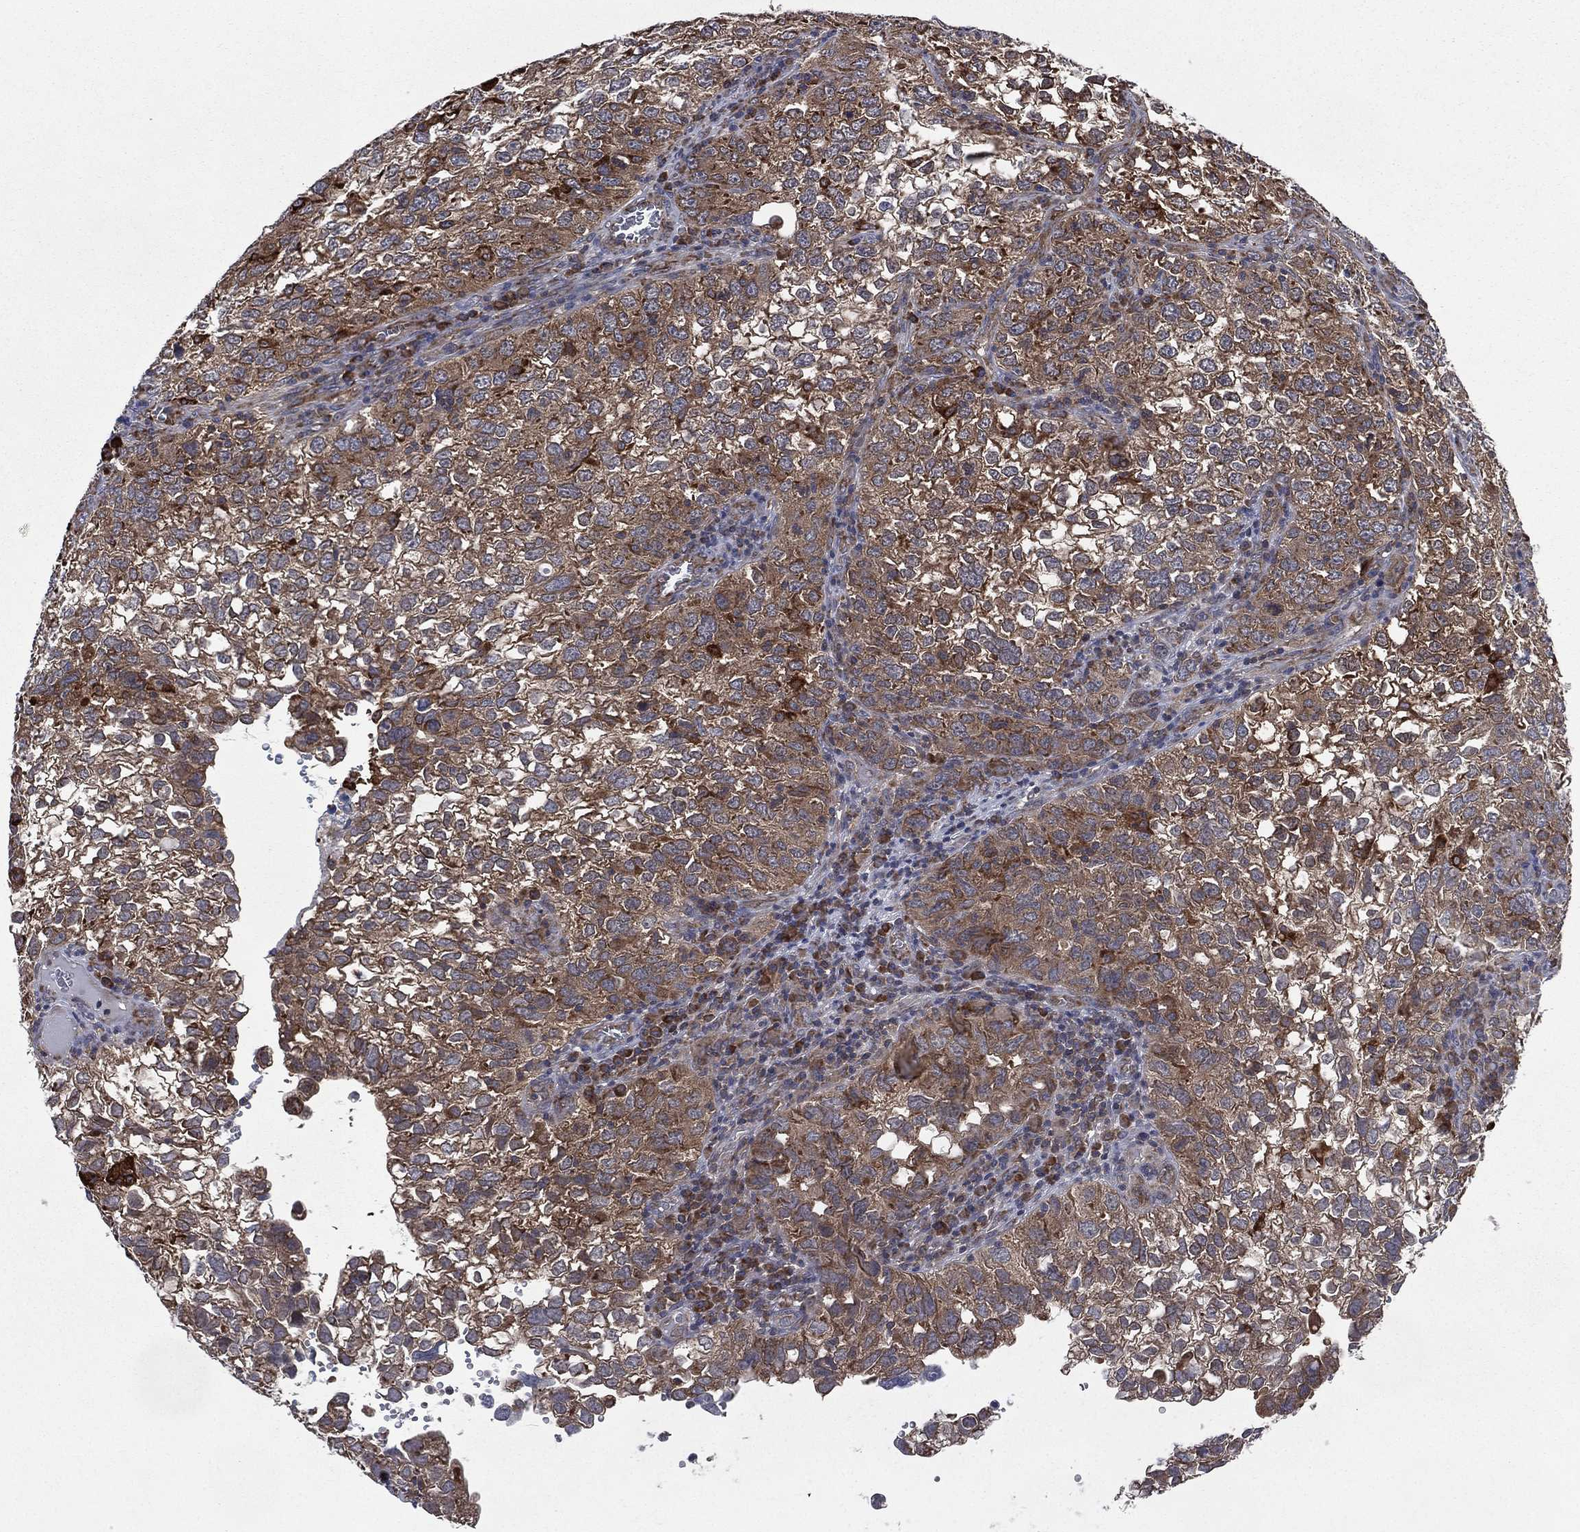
{"staining": {"intensity": "moderate", "quantity": ">75%", "location": "cytoplasmic/membranous"}, "tissue": "cervical cancer", "cell_type": "Tumor cells", "image_type": "cancer", "snomed": [{"axis": "morphology", "description": "Squamous cell carcinoma, NOS"}, {"axis": "topography", "description": "Cervix"}], "caption": "High-power microscopy captured an immunohistochemistry (IHC) histopathology image of squamous cell carcinoma (cervical), revealing moderate cytoplasmic/membranous positivity in approximately >75% of tumor cells. (brown staining indicates protein expression, while blue staining denotes nuclei).", "gene": "C2orf76", "patient": {"sex": "female", "age": 55}}